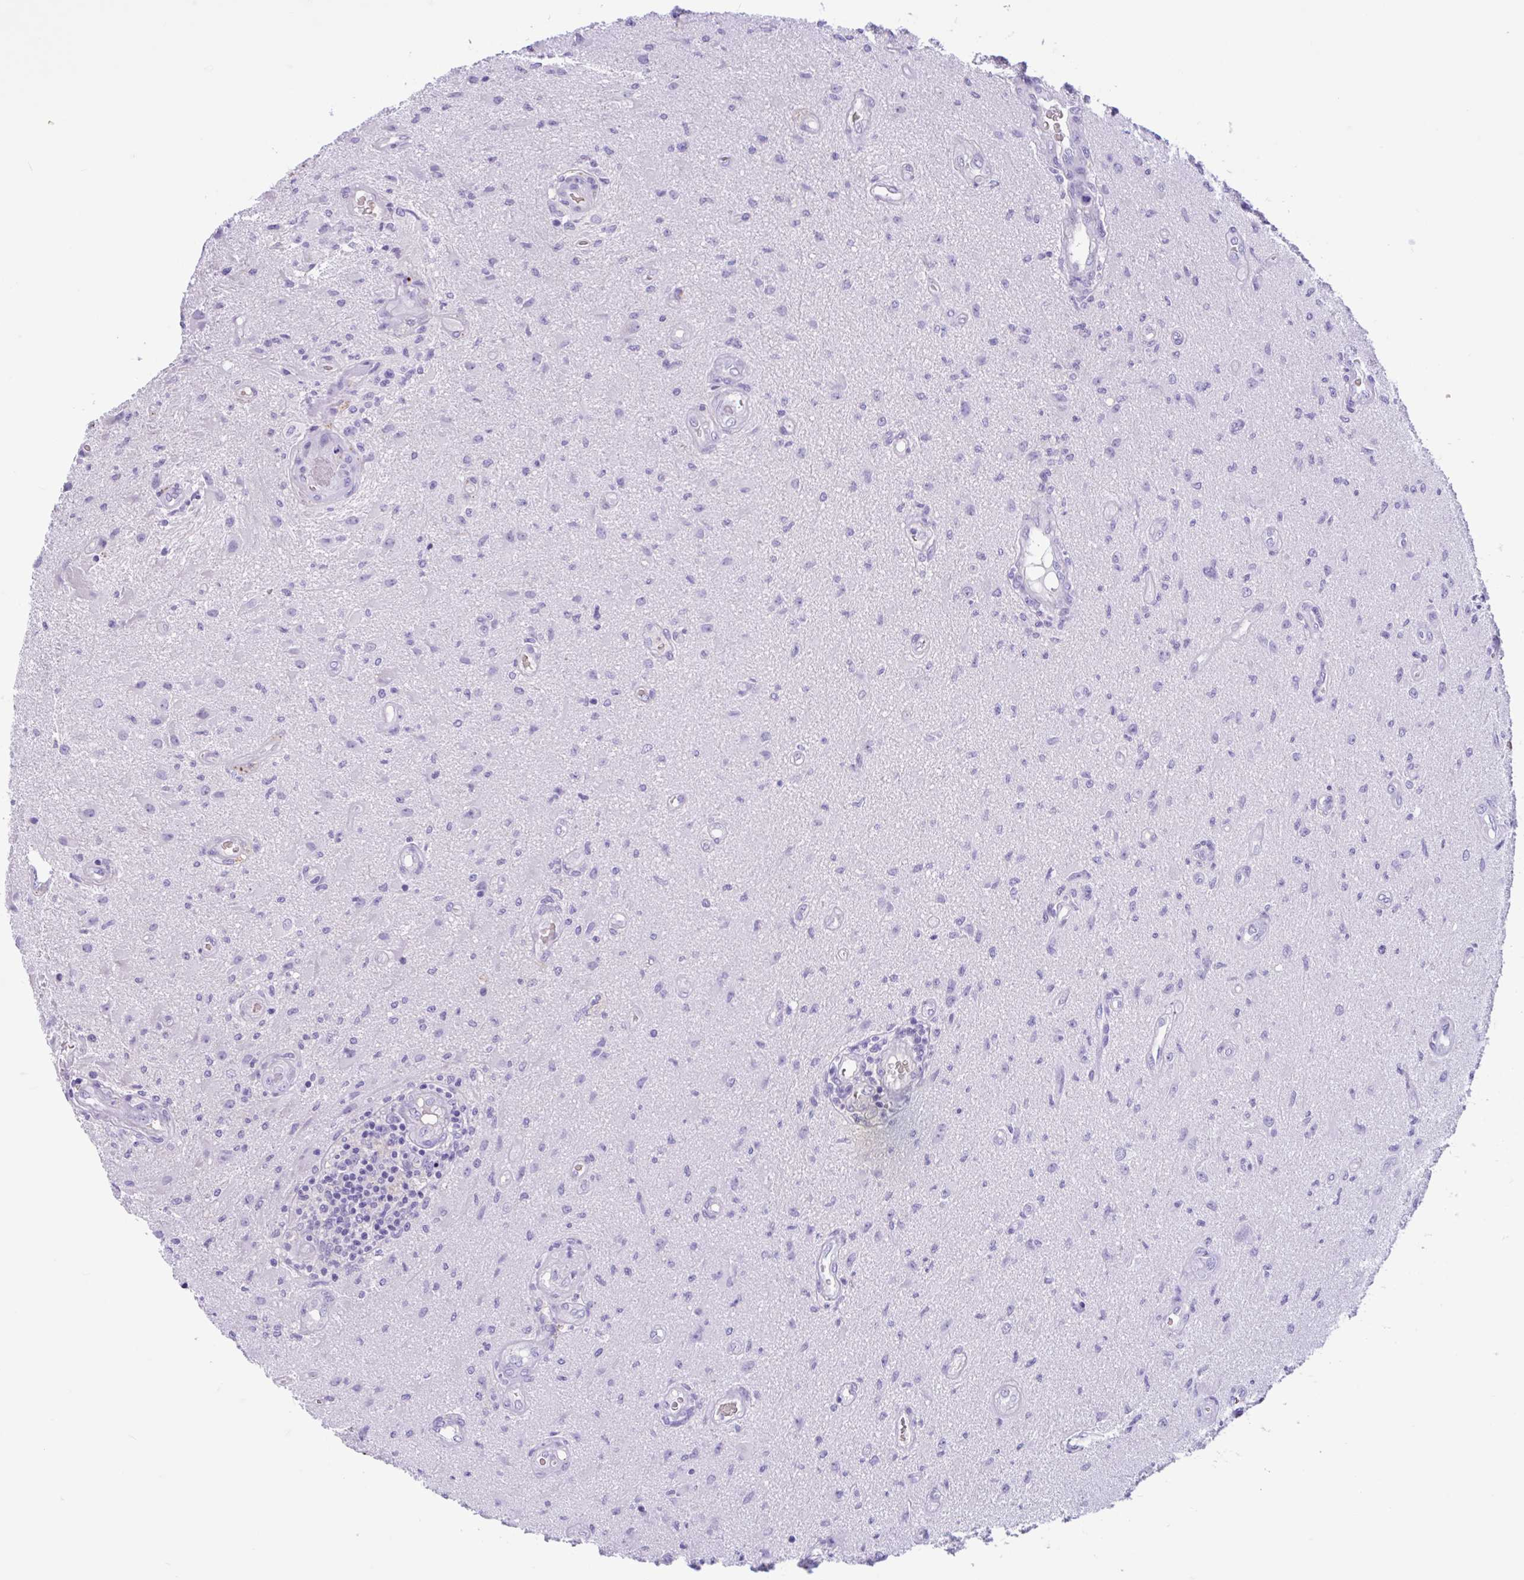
{"staining": {"intensity": "negative", "quantity": "none", "location": "none"}, "tissue": "glioma", "cell_type": "Tumor cells", "image_type": "cancer", "snomed": [{"axis": "morphology", "description": "Glioma, malignant, High grade"}, {"axis": "topography", "description": "Brain"}], "caption": "This is an immunohistochemistry (IHC) histopathology image of malignant high-grade glioma. There is no positivity in tumor cells.", "gene": "TMEM79", "patient": {"sex": "male", "age": 67}}